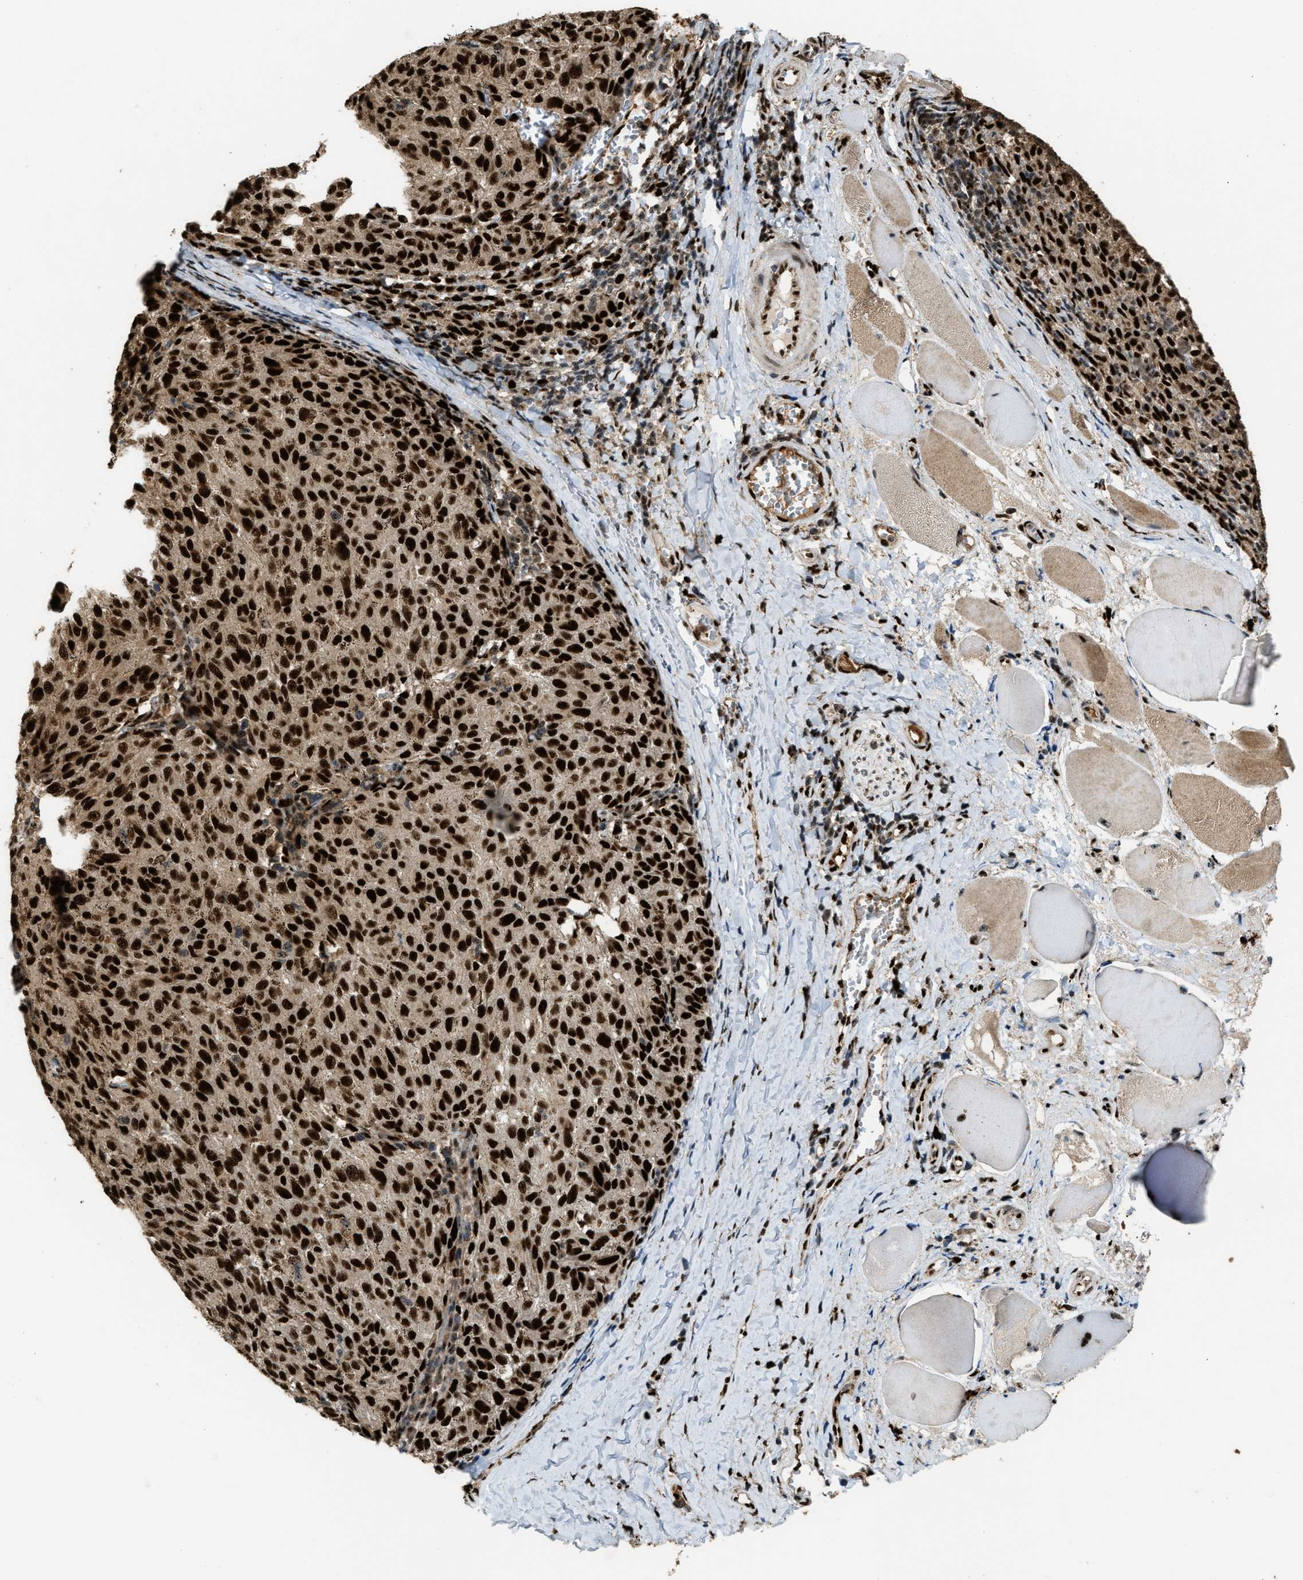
{"staining": {"intensity": "strong", "quantity": ">75%", "location": "nuclear"}, "tissue": "melanoma", "cell_type": "Tumor cells", "image_type": "cancer", "snomed": [{"axis": "morphology", "description": "Malignant melanoma, NOS"}, {"axis": "topography", "description": "Skin"}], "caption": "Strong nuclear positivity is present in about >75% of tumor cells in malignant melanoma.", "gene": "ZNF687", "patient": {"sex": "female", "age": 72}}